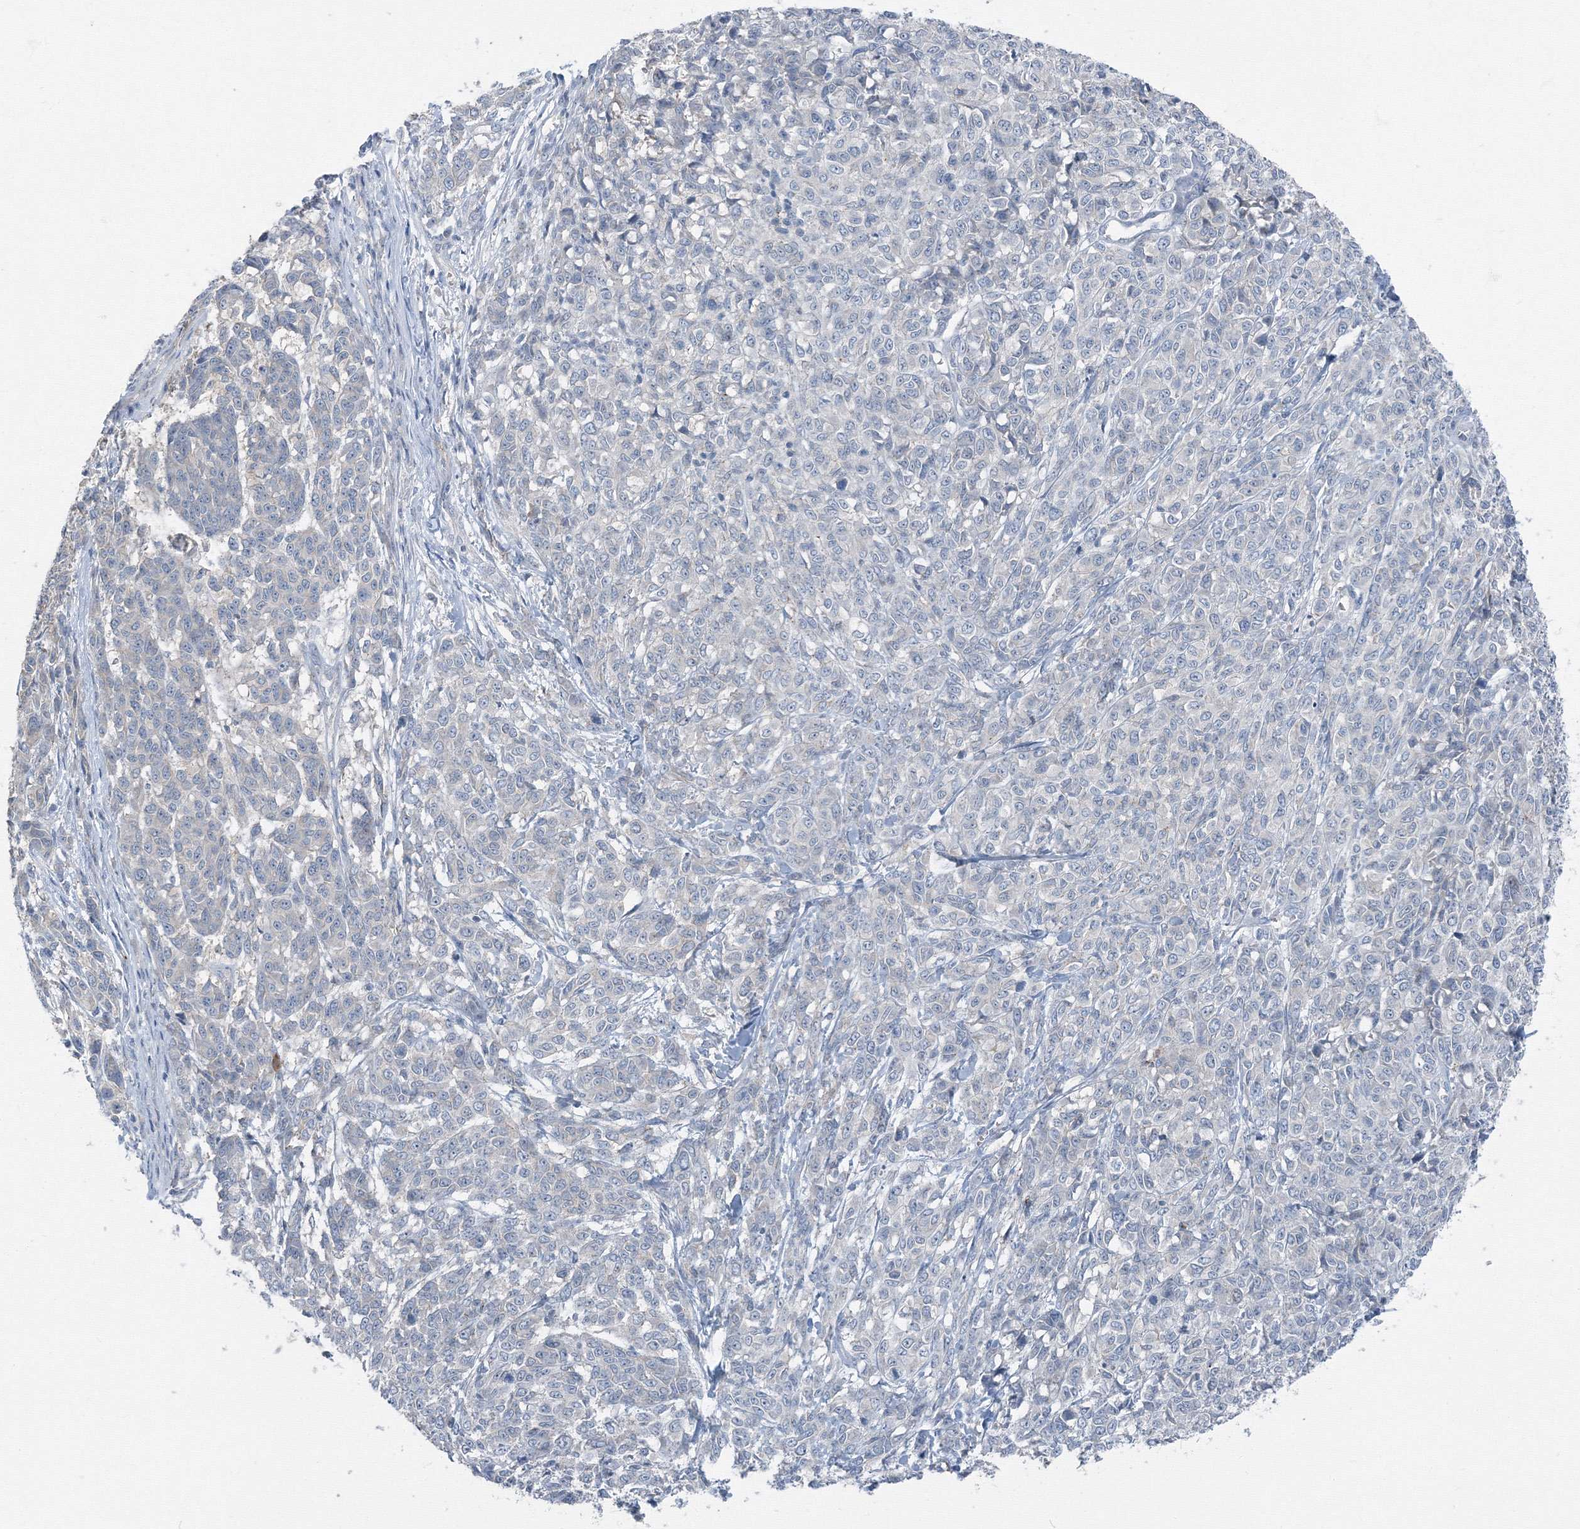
{"staining": {"intensity": "negative", "quantity": "none", "location": "none"}, "tissue": "melanoma", "cell_type": "Tumor cells", "image_type": "cancer", "snomed": [{"axis": "morphology", "description": "Malignant melanoma, NOS"}, {"axis": "topography", "description": "Skin"}], "caption": "IHC micrograph of melanoma stained for a protein (brown), which exhibits no staining in tumor cells. (Immunohistochemistry, brightfield microscopy, high magnification).", "gene": "AASDH", "patient": {"sex": "male", "age": 49}}